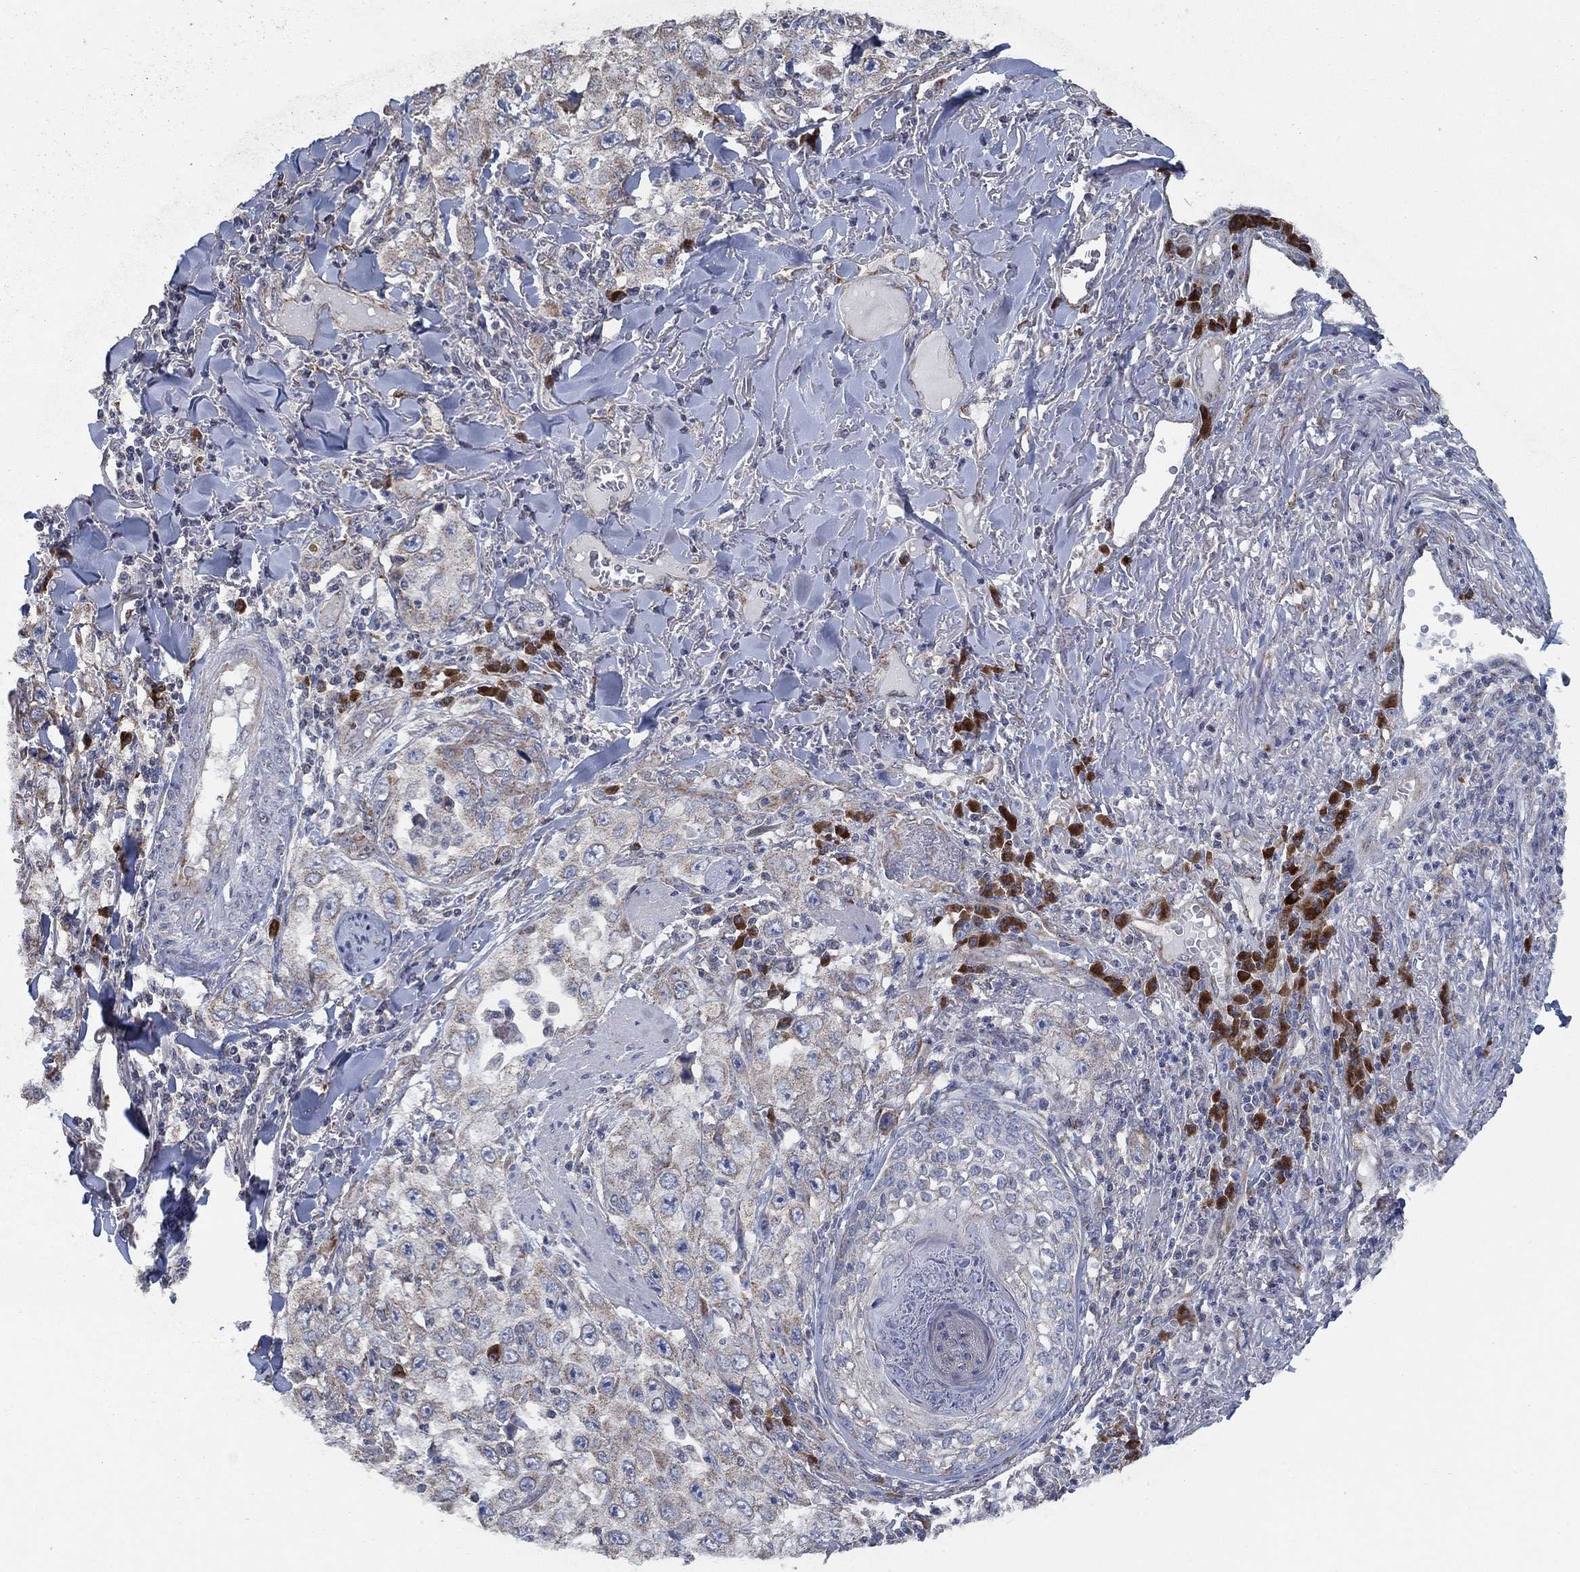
{"staining": {"intensity": "negative", "quantity": "none", "location": "none"}, "tissue": "skin cancer", "cell_type": "Tumor cells", "image_type": "cancer", "snomed": [{"axis": "morphology", "description": "Squamous cell carcinoma, NOS"}, {"axis": "topography", "description": "Skin"}], "caption": "Human skin cancer stained for a protein using immunohistochemistry shows no positivity in tumor cells.", "gene": "HID1", "patient": {"sex": "male", "age": 82}}